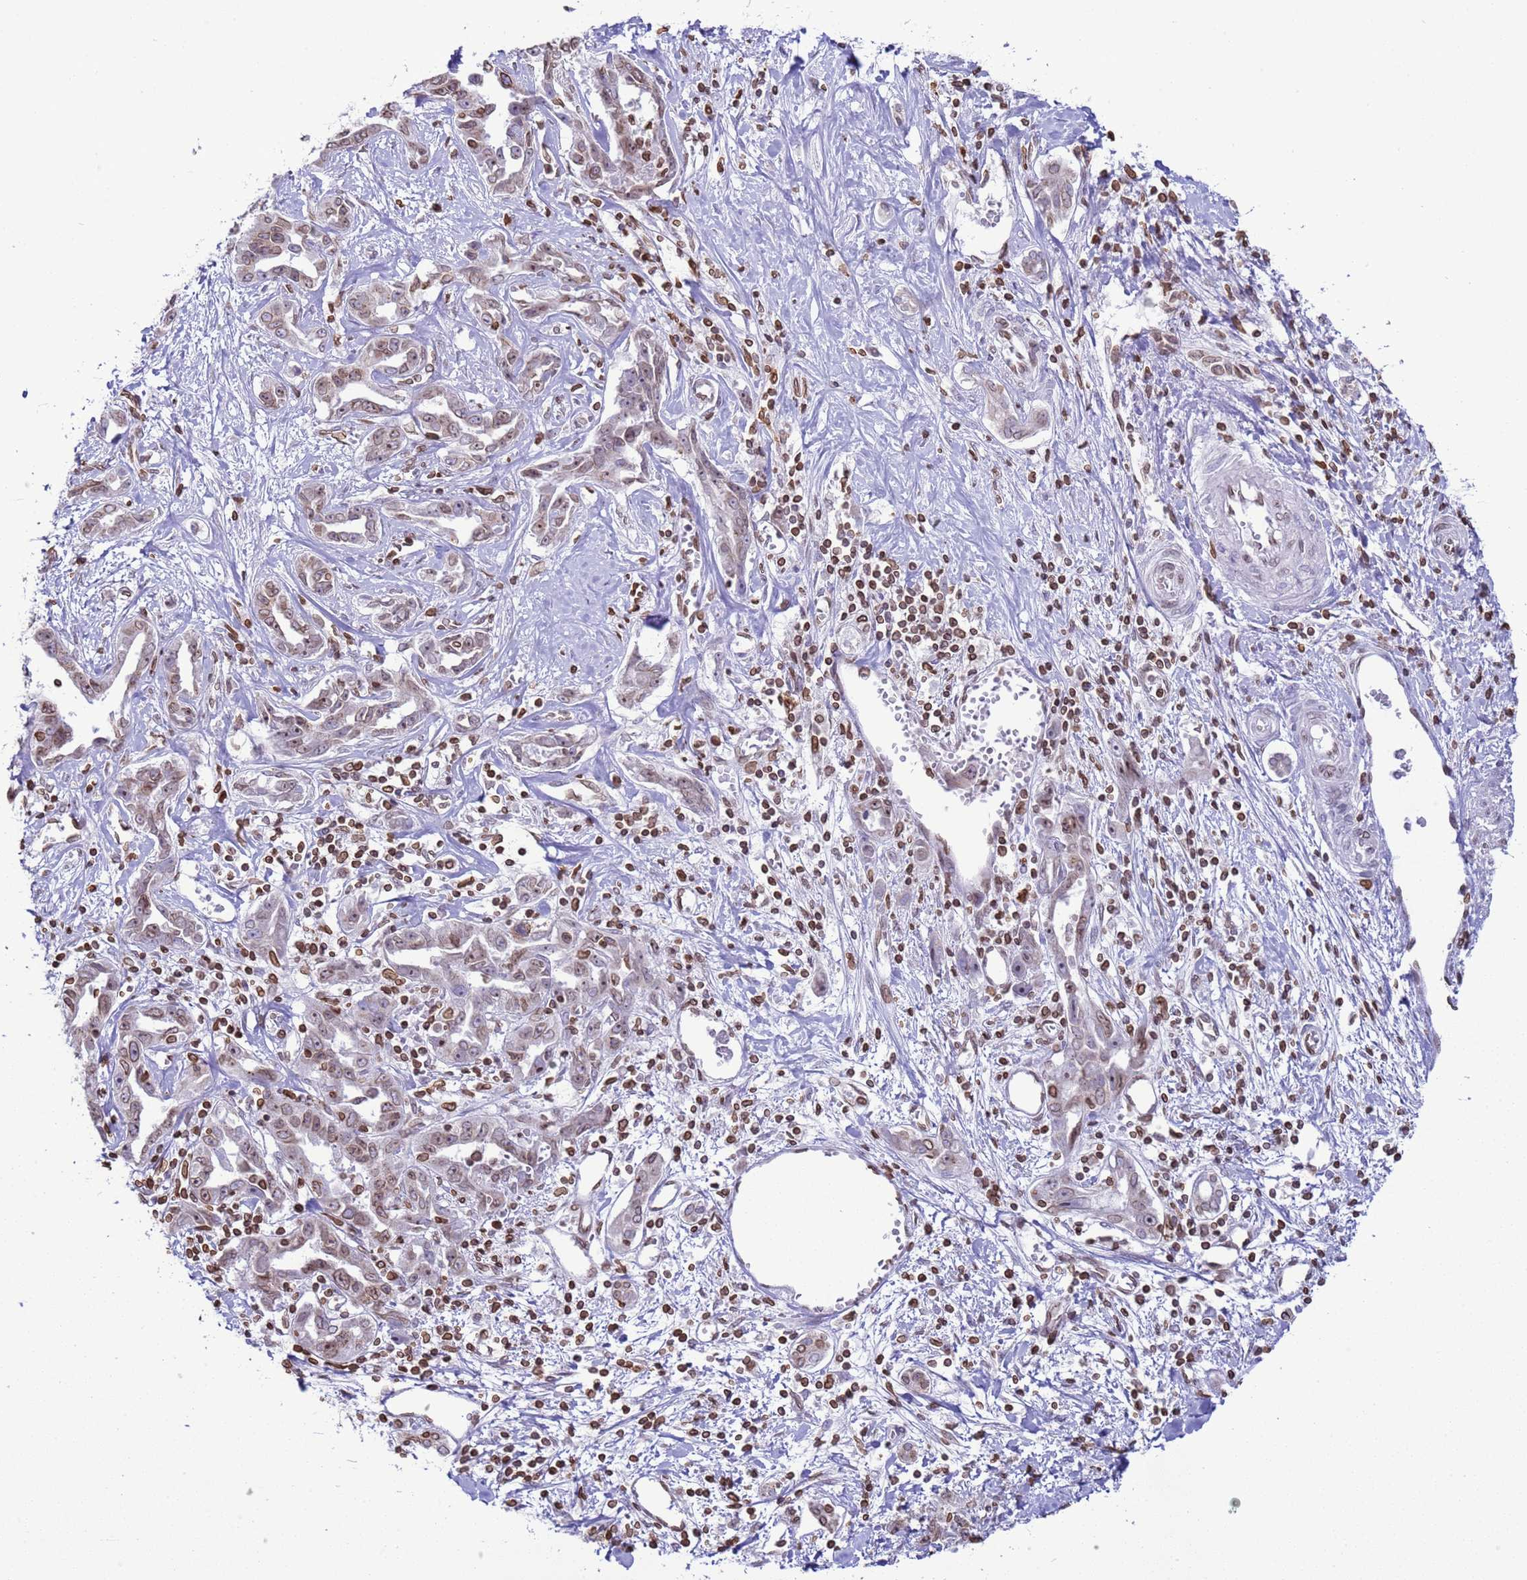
{"staining": {"intensity": "weak", "quantity": "25%-75%", "location": "cytoplasmic/membranous,nuclear"}, "tissue": "liver cancer", "cell_type": "Tumor cells", "image_type": "cancer", "snomed": [{"axis": "morphology", "description": "Cholangiocarcinoma"}, {"axis": "topography", "description": "Liver"}], "caption": "Tumor cells demonstrate low levels of weak cytoplasmic/membranous and nuclear positivity in approximately 25%-75% of cells in human liver cancer (cholangiocarcinoma).", "gene": "DHX37", "patient": {"sex": "male", "age": 59}}